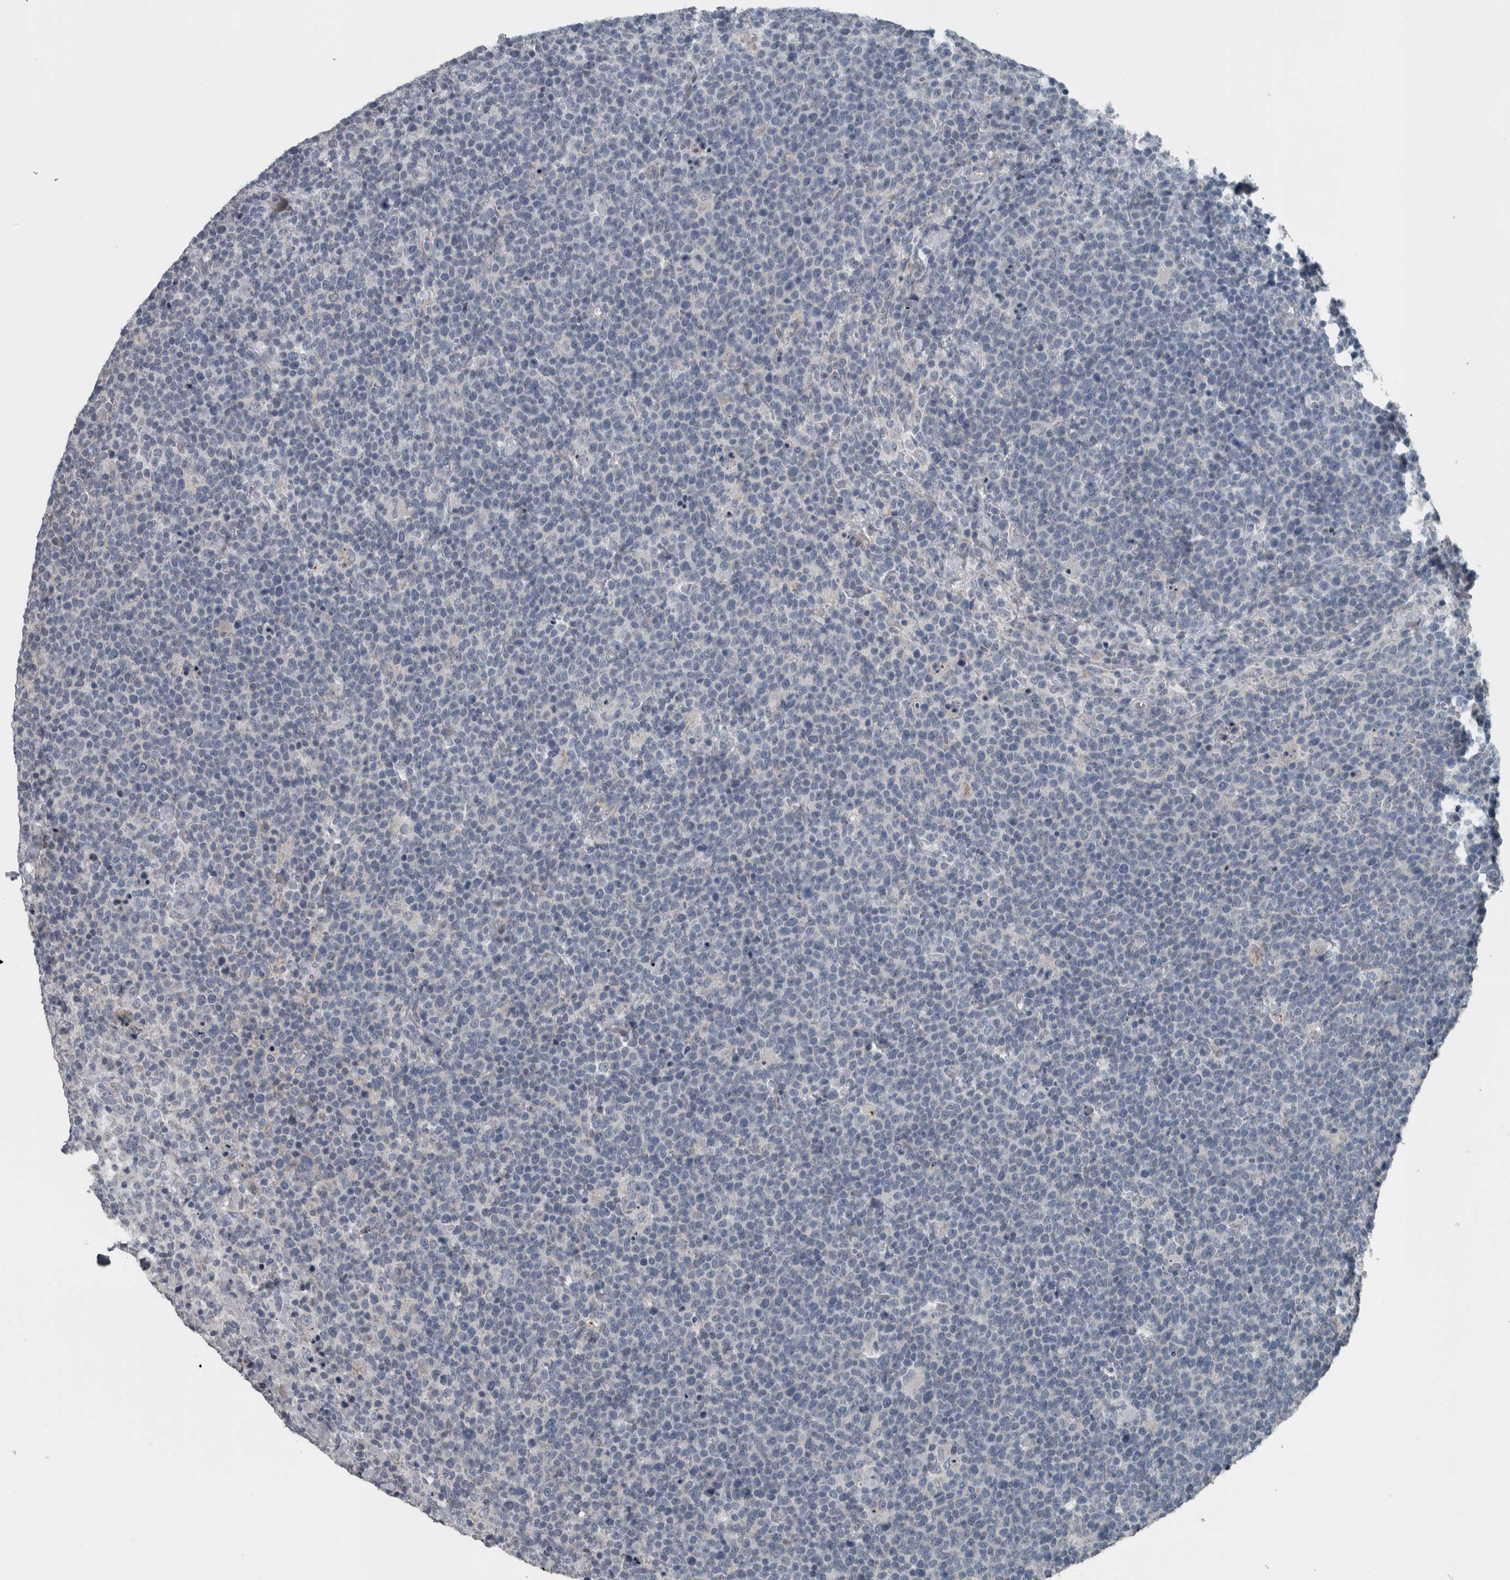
{"staining": {"intensity": "negative", "quantity": "none", "location": "none"}, "tissue": "lymphoma", "cell_type": "Tumor cells", "image_type": "cancer", "snomed": [{"axis": "morphology", "description": "Malignant lymphoma, non-Hodgkin's type, High grade"}, {"axis": "topography", "description": "Lymph node"}], "caption": "DAB (3,3'-diaminobenzidine) immunohistochemical staining of human lymphoma displays no significant staining in tumor cells.", "gene": "KRT20", "patient": {"sex": "male", "age": 61}}